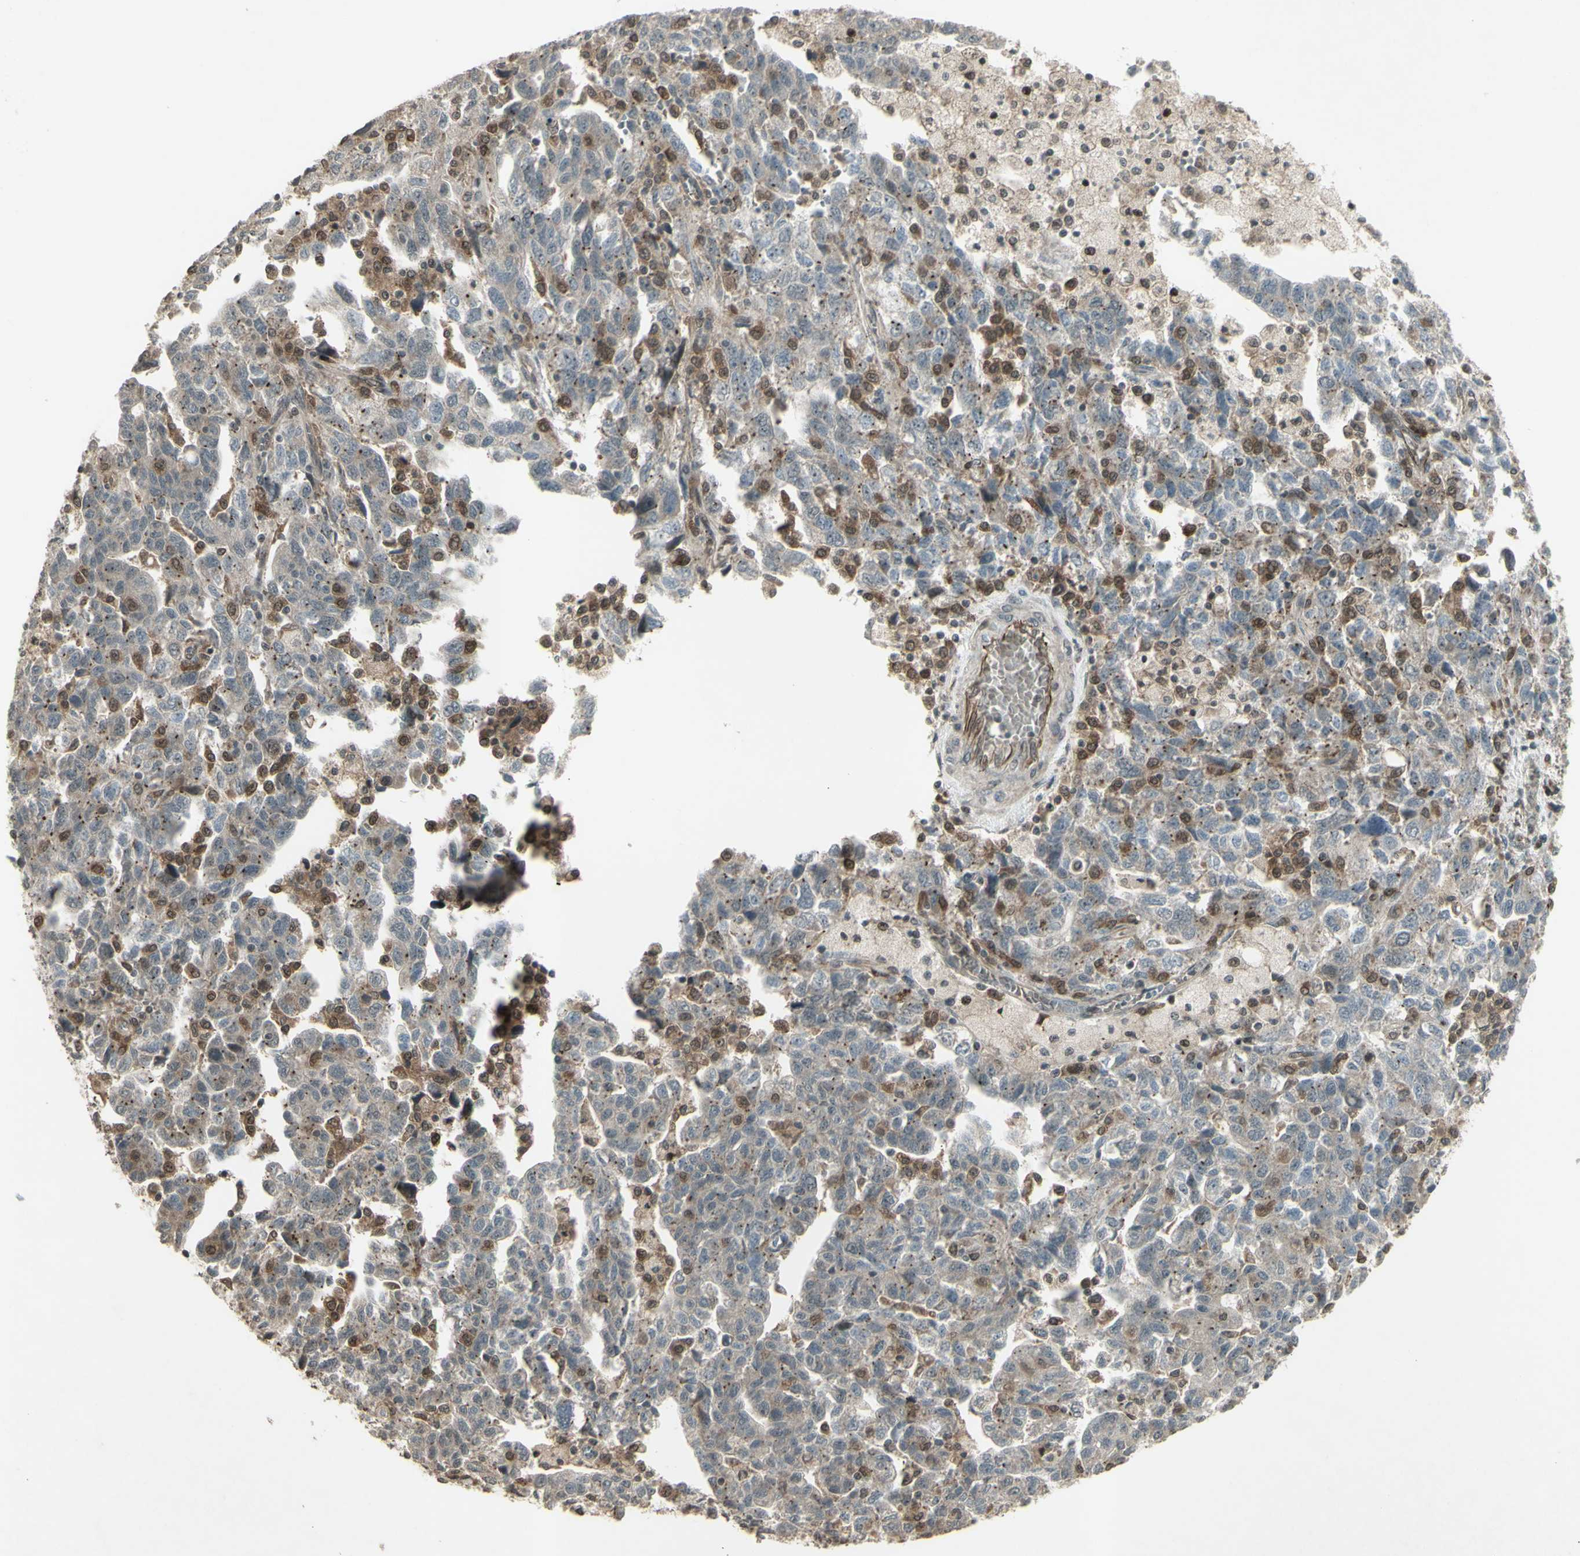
{"staining": {"intensity": "moderate", "quantity": ">75%", "location": "cytoplasmic/membranous"}, "tissue": "ovarian cancer", "cell_type": "Tumor cells", "image_type": "cancer", "snomed": [{"axis": "morphology", "description": "Carcinoma, NOS"}, {"axis": "morphology", "description": "Cystadenocarcinoma, serous, NOS"}, {"axis": "topography", "description": "Ovary"}], "caption": "Immunohistochemistry of human ovarian cancer (carcinoma) reveals medium levels of moderate cytoplasmic/membranous staining in about >75% of tumor cells.", "gene": "BLNK", "patient": {"sex": "female", "age": 69}}